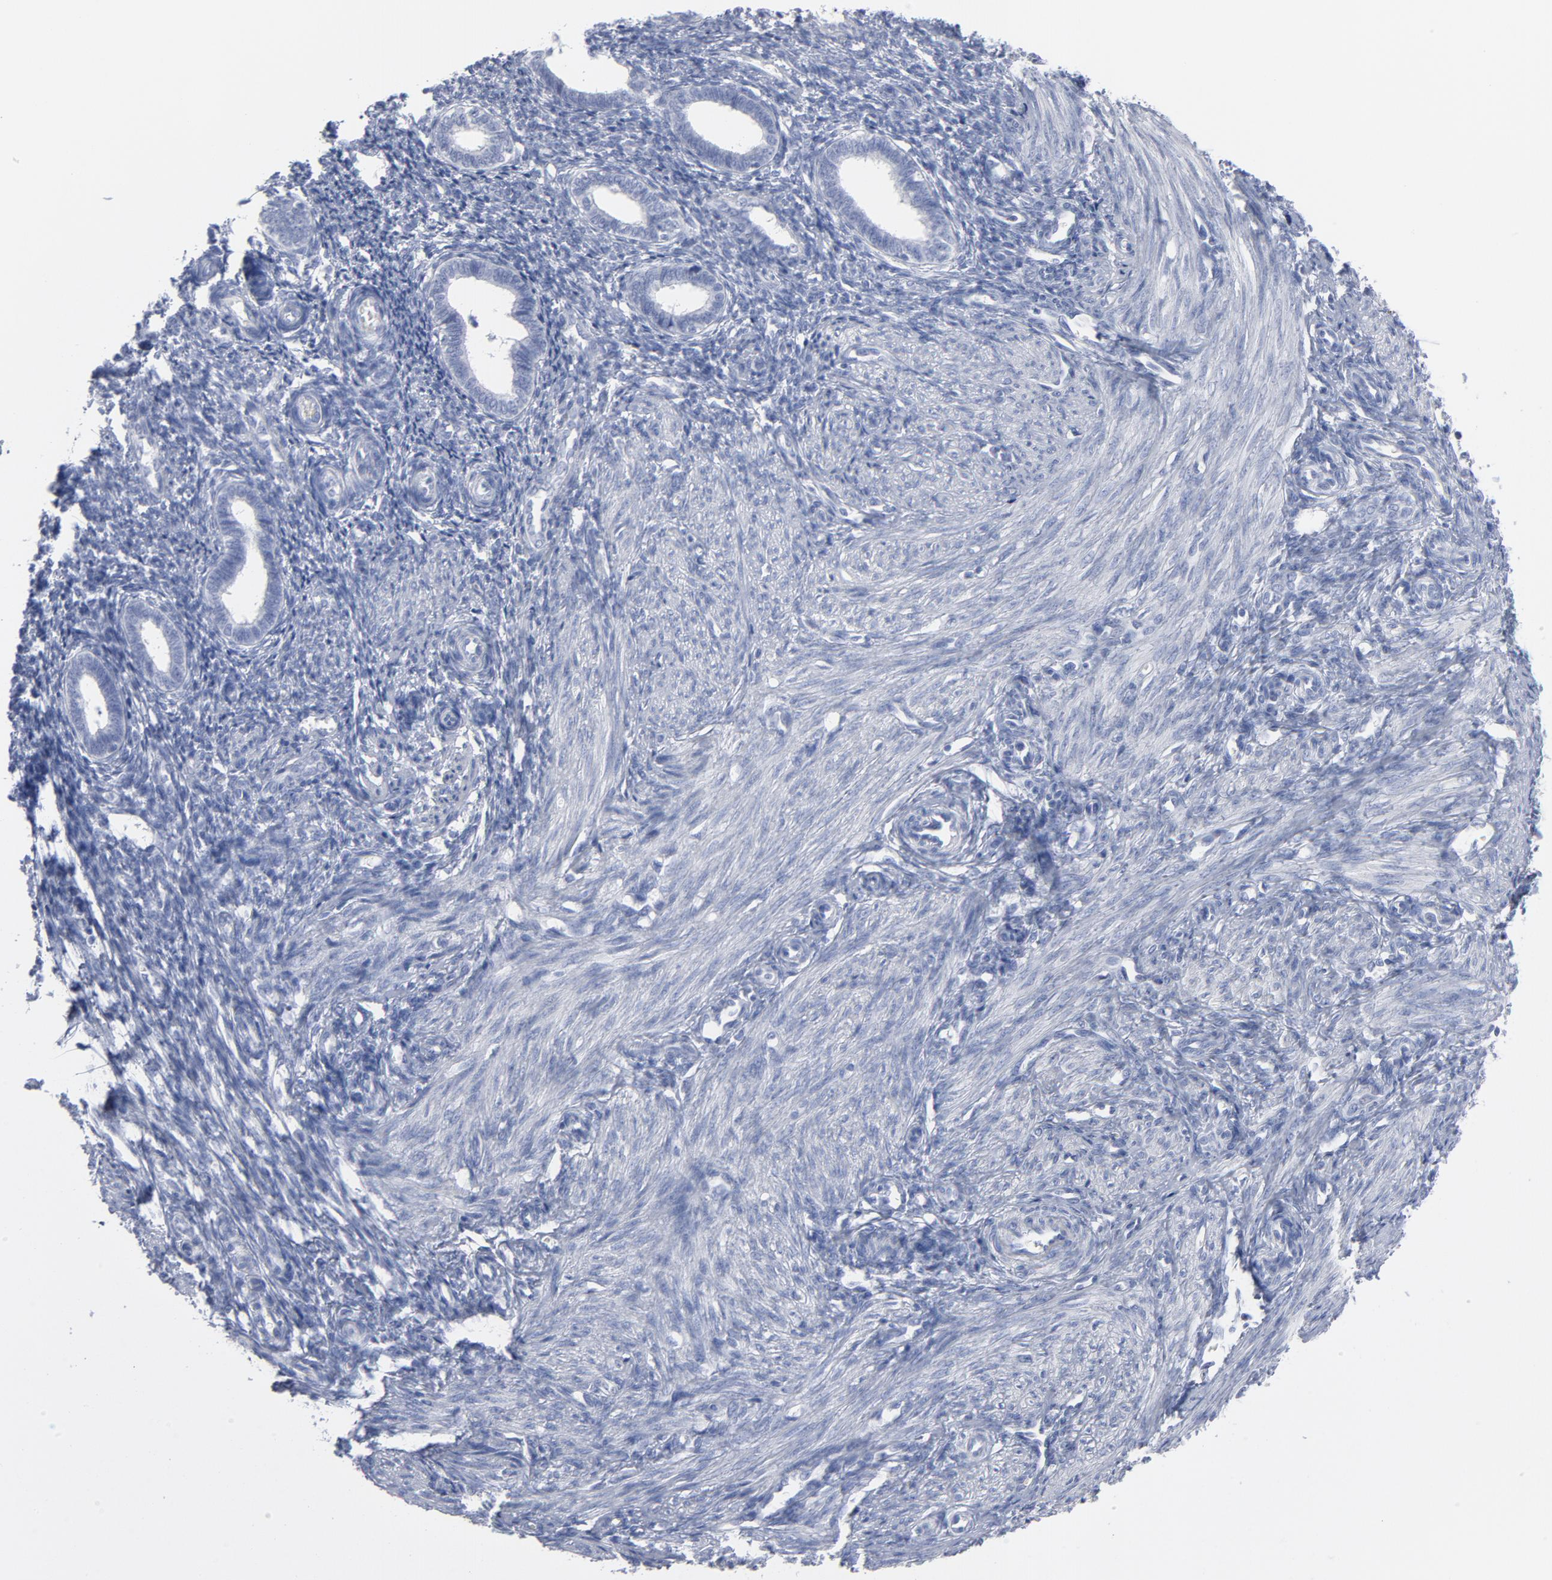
{"staining": {"intensity": "negative", "quantity": "none", "location": "none"}, "tissue": "endometrium", "cell_type": "Cells in endometrial stroma", "image_type": "normal", "snomed": [{"axis": "morphology", "description": "Normal tissue, NOS"}, {"axis": "topography", "description": "Endometrium"}], "caption": "Image shows no protein staining in cells in endometrial stroma of normal endometrium.", "gene": "P2RY8", "patient": {"sex": "female", "age": 27}}